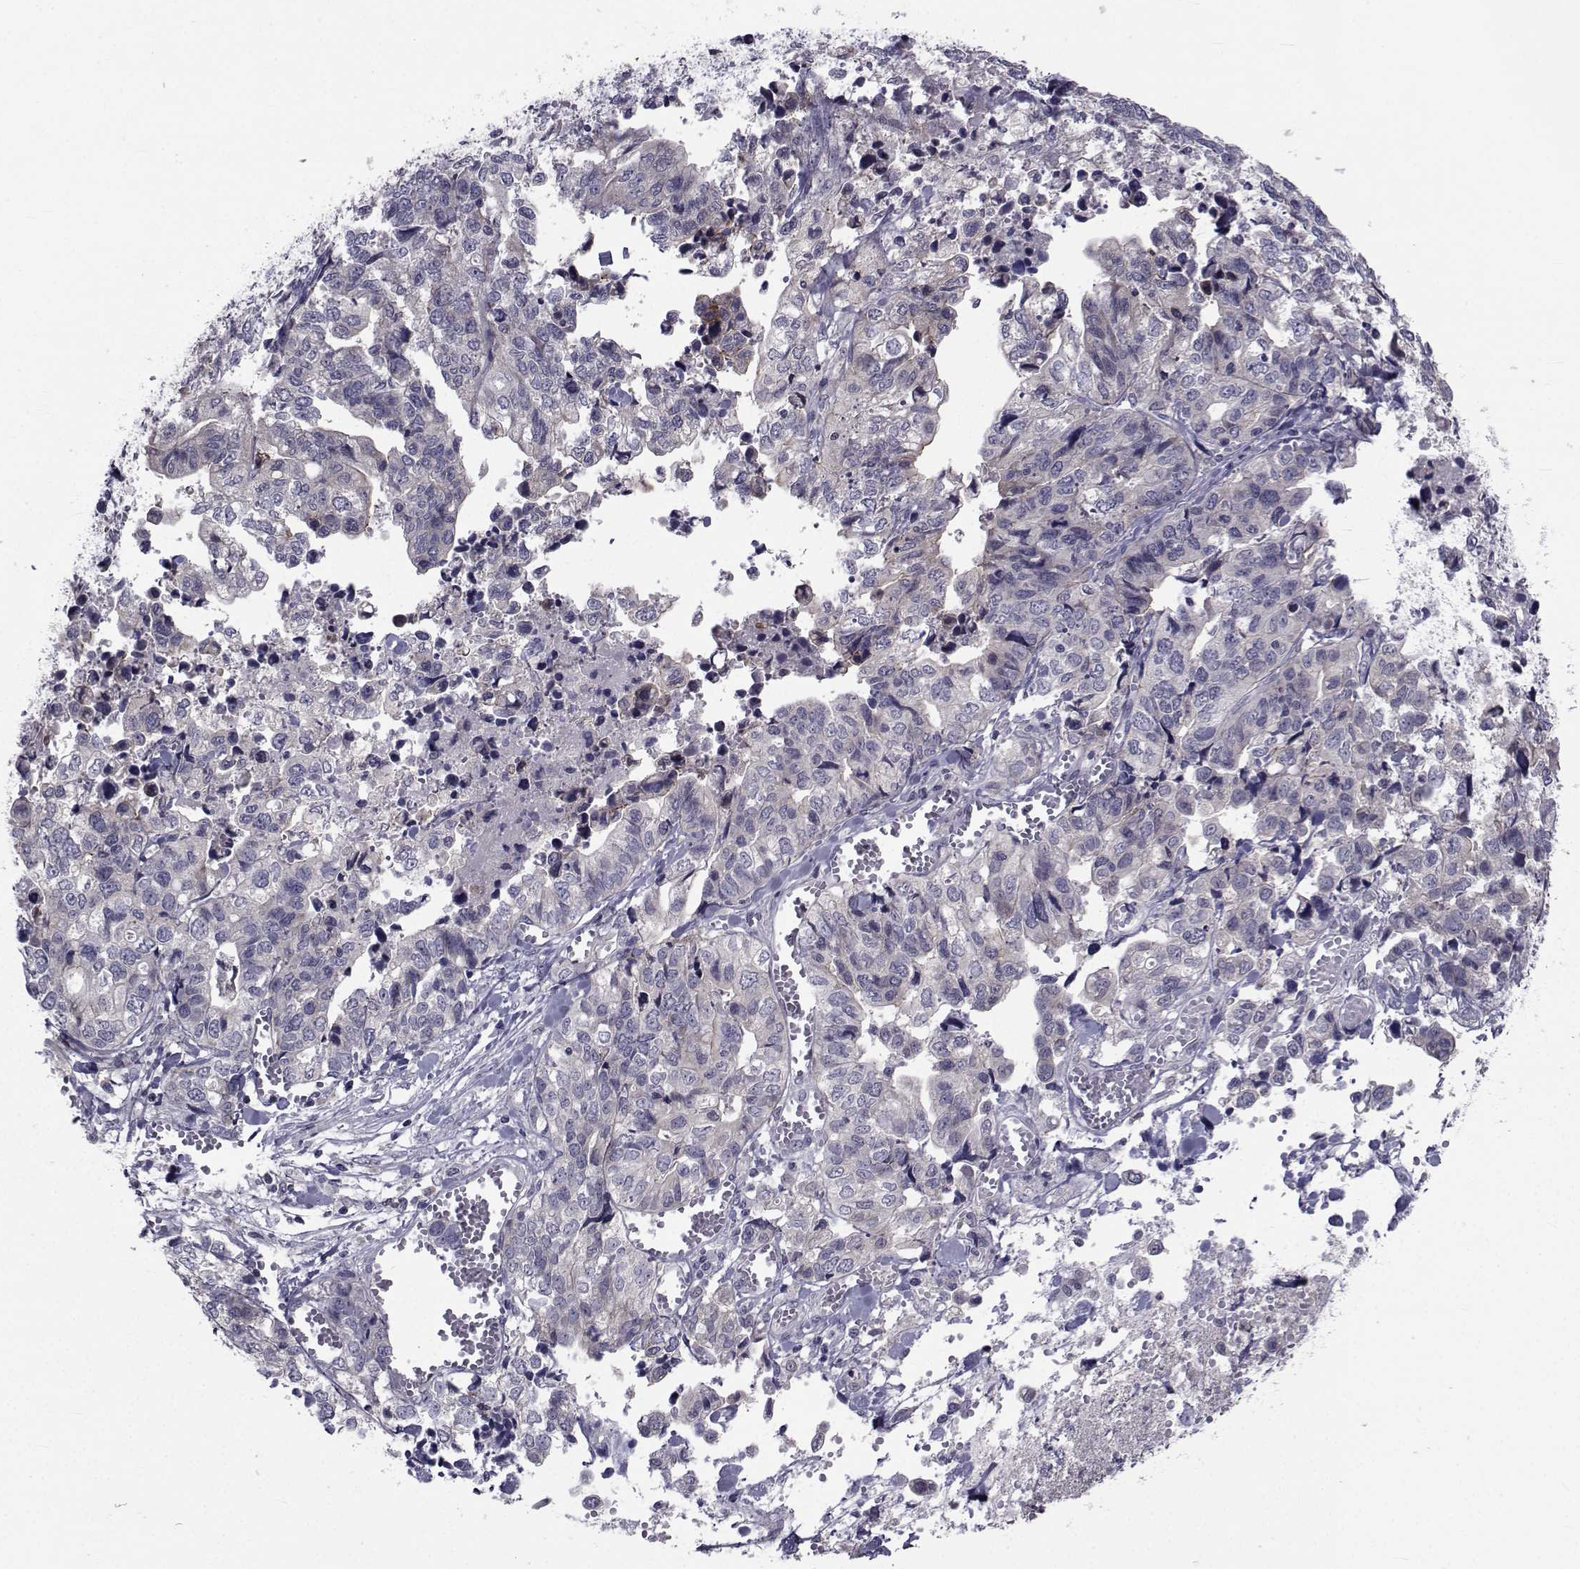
{"staining": {"intensity": "negative", "quantity": "none", "location": "none"}, "tissue": "stomach cancer", "cell_type": "Tumor cells", "image_type": "cancer", "snomed": [{"axis": "morphology", "description": "Adenocarcinoma, NOS"}, {"axis": "topography", "description": "Stomach, upper"}], "caption": "Immunohistochemical staining of human stomach adenocarcinoma shows no significant staining in tumor cells. The staining was performed using DAB to visualize the protein expression in brown, while the nuclei were stained in blue with hematoxylin (Magnification: 20x).", "gene": "SLC30A10", "patient": {"sex": "female", "age": 67}}